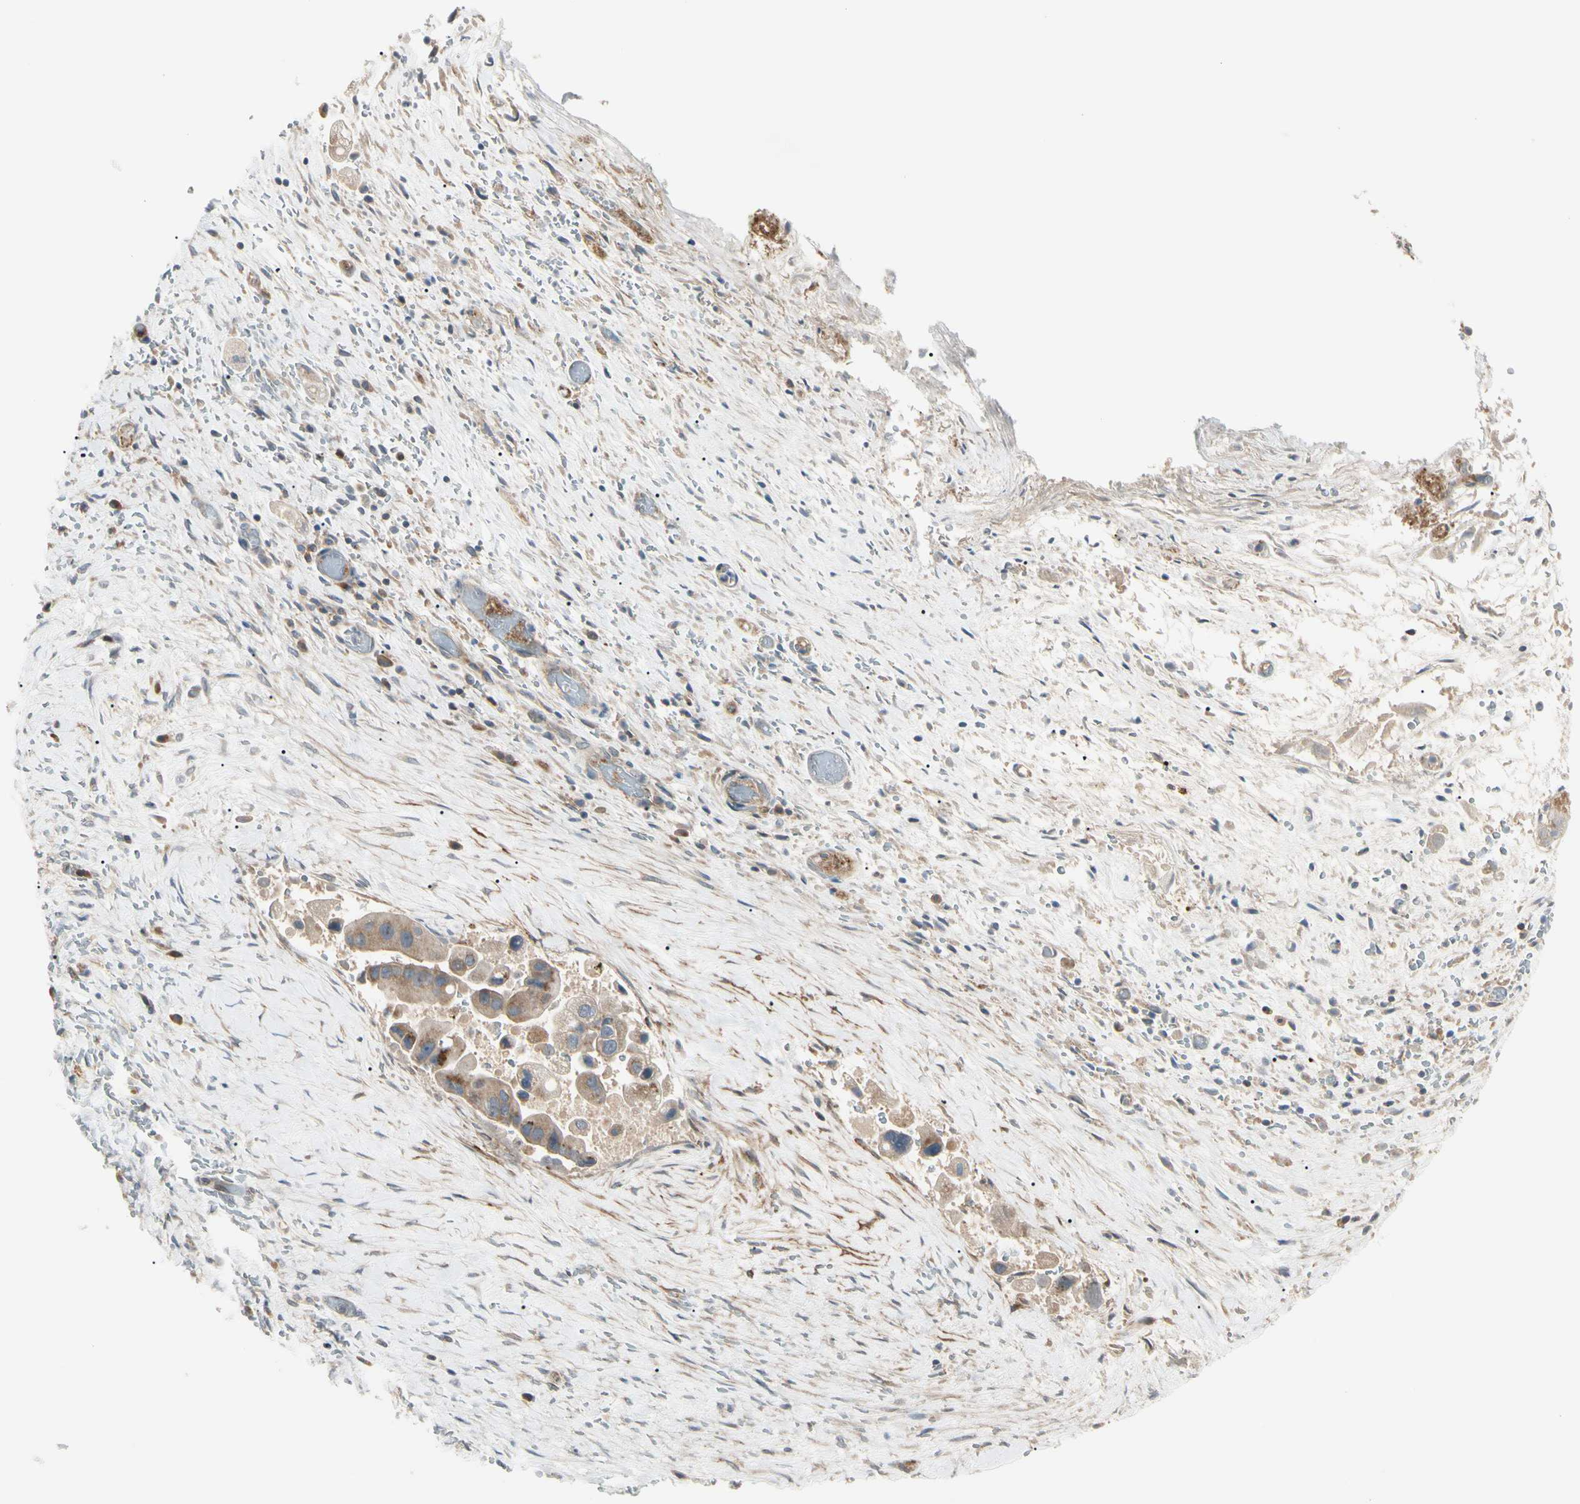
{"staining": {"intensity": "weak", "quantity": ">75%", "location": "cytoplasmic/membranous"}, "tissue": "liver cancer", "cell_type": "Tumor cells", "image_type": "cancer", "snomed": [{"axis": "morphology", "description": "Normal tissue, NOS"}, {"axis": "morphology", "description": "Cholangiocarcinoma"}, {"axis": "topography", "description": "Liver"}, {"axis": "topography", "description": "Peripheral nerve tissue"}], "caption": "Liver cancer stained with IHC displays weak cytoplasmic/membranous expression in about >75% of tumor cells.", "gene": "F2R", "patient": {"sex": "male", "age": 50}}